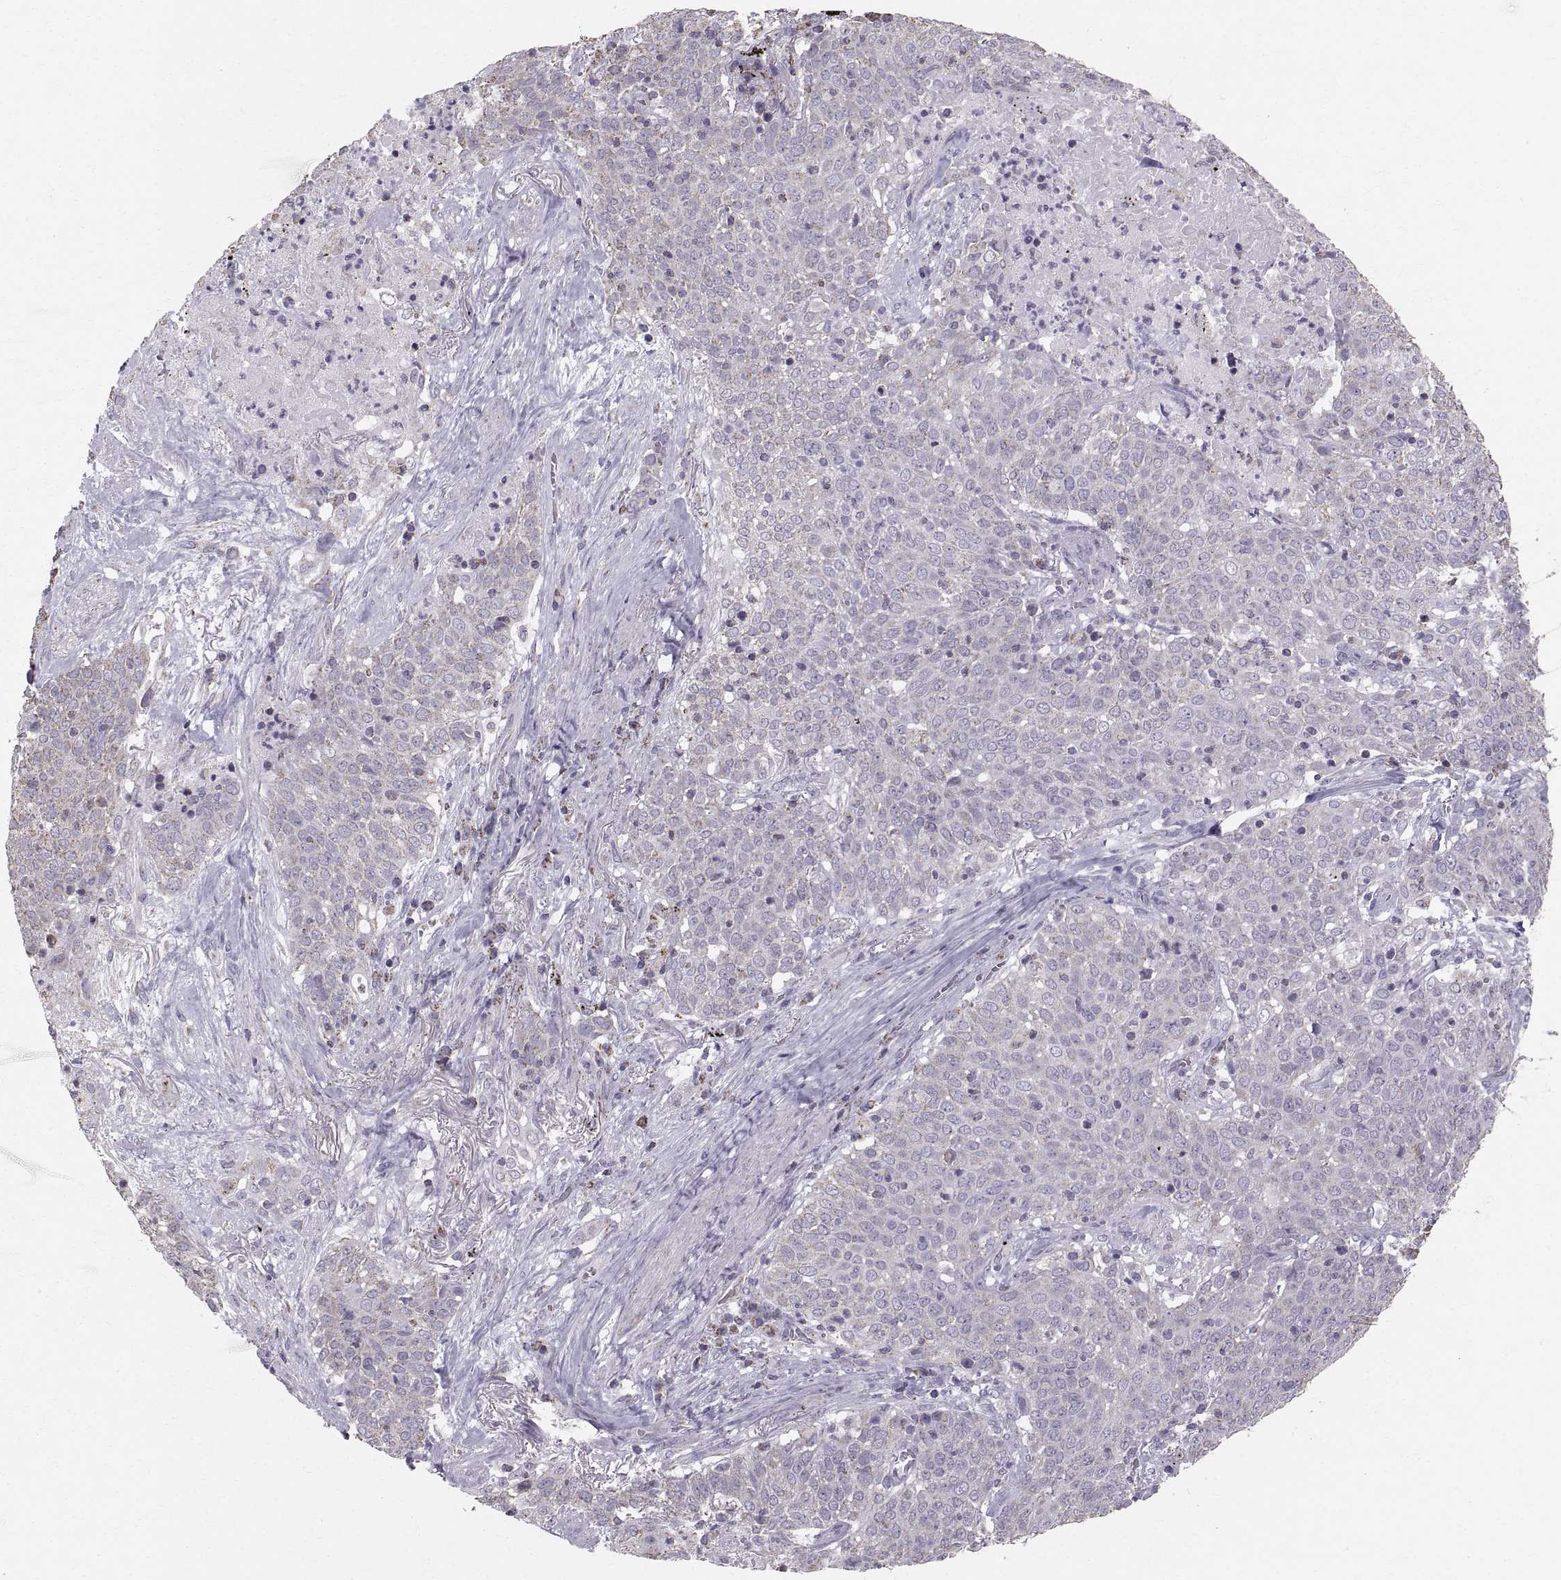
{"staining": {"intensity": "negative", "quantity": "none", "location": "none"}, "tissue": "lung cancer", "cell_type": "Tumor cells", "image_type": "cancer", "snomed": [{"axis": "morphology", "description": "Squamous cell carcinoma, NOS"}, {"axis": "topography", "description": "Lung"}], "caption": "DAB (3,3'-diaminobenzidine) immunohistochemical staining of lung squamous cell carcinoma shows no significant expression in tumor cells.", "gene": "STMND1", "patient": {"sex": "male", "age": 82}}